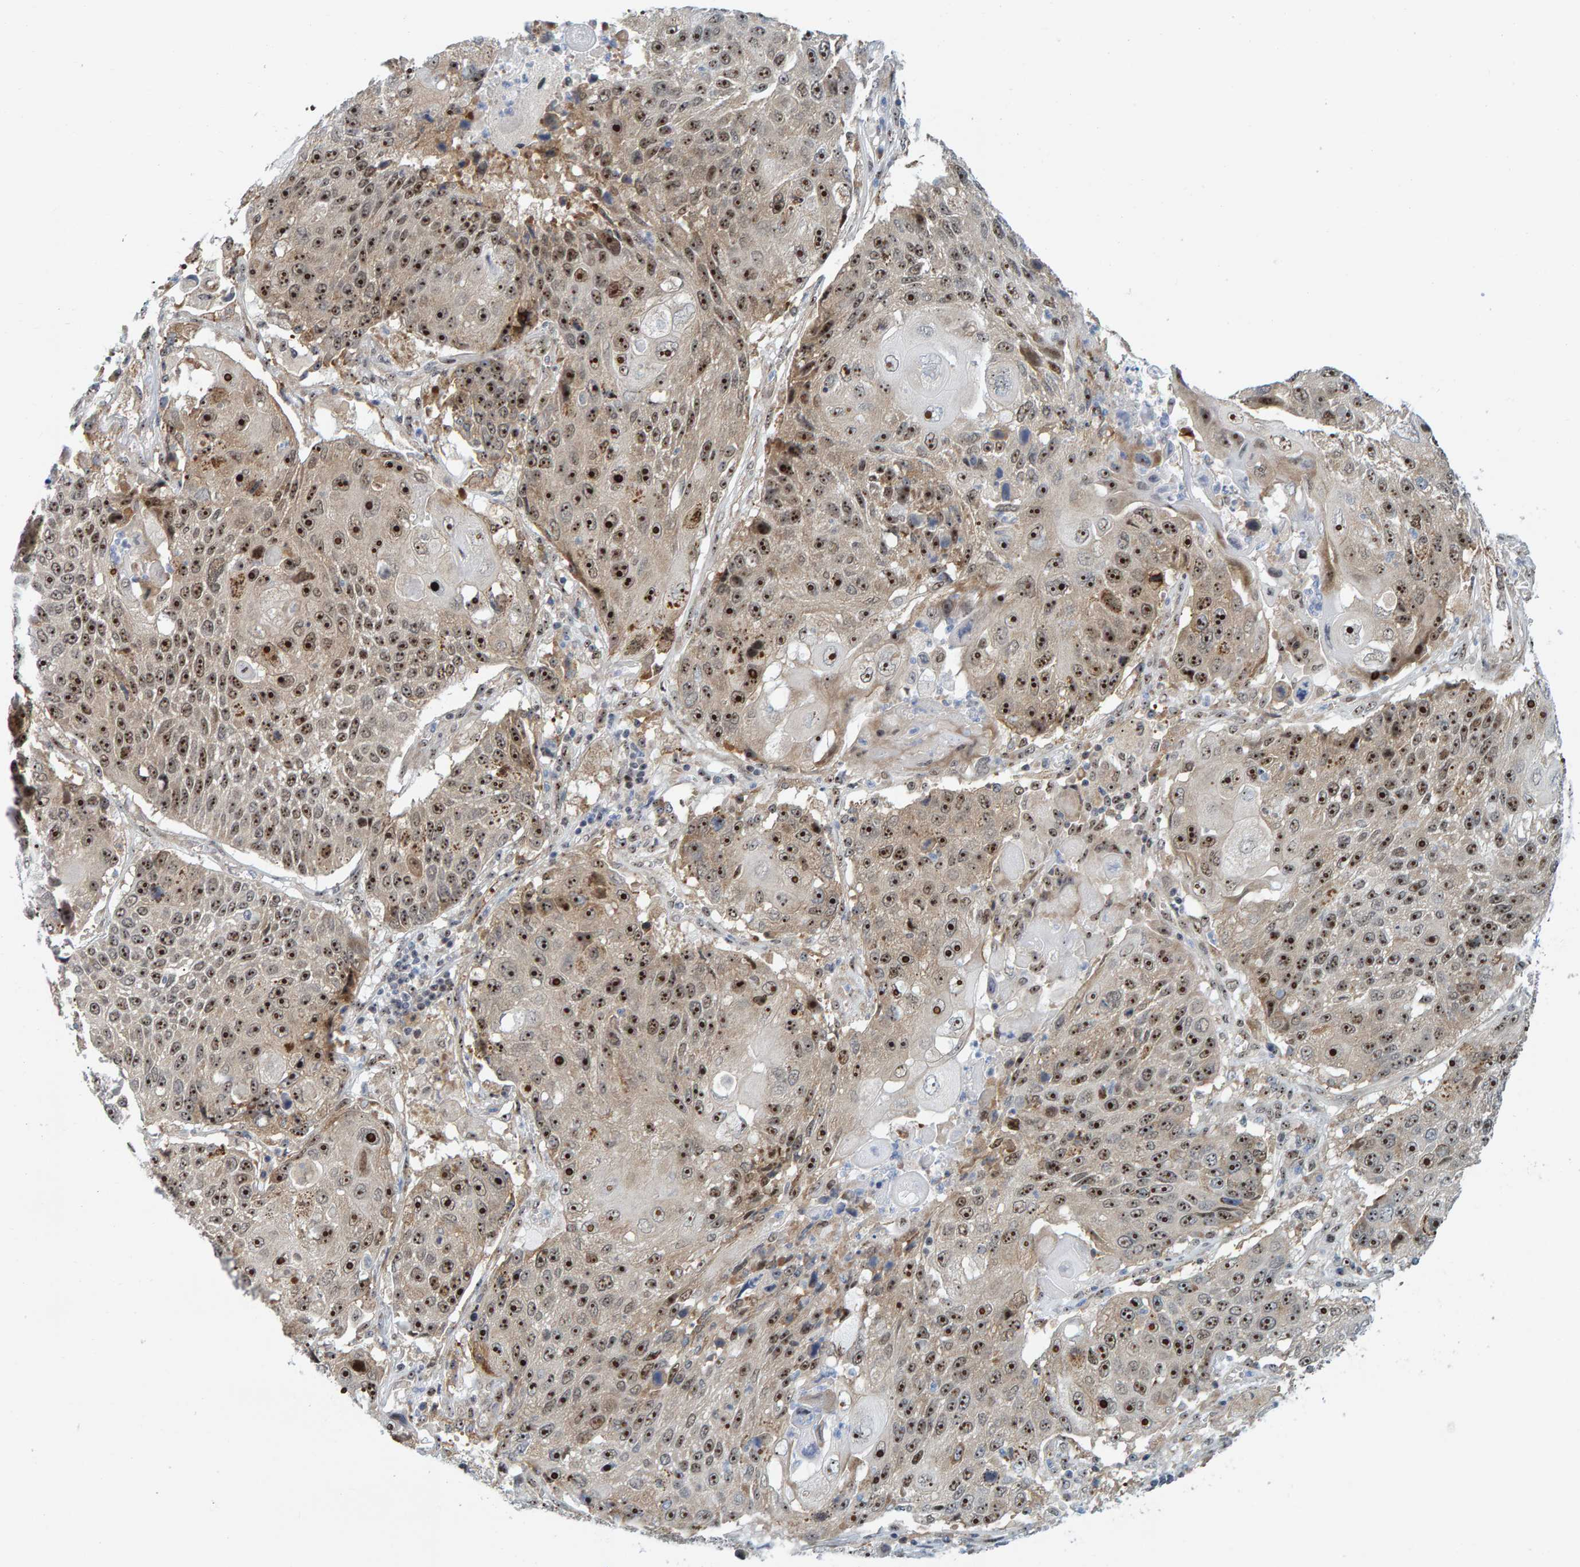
{"staining": {"intensity": "strong", "quantity": ">75%", "location": "nuclear"}, "tissue": "lung cancer", "cell_type": "Tumor cells", "image_type": "cancer", "snomed": [{"axis": "morphology", "description": "Squamous cell carcinoma, NOS"}, {"axis": "topography", "description": "Lung"}], "caption": "The immunohistochemical stain labels strong nuclear staining in tumor cells of lung cancer tissue.", "gene": "POLR1E", "patient": {"sex": "male", "age": 61}}